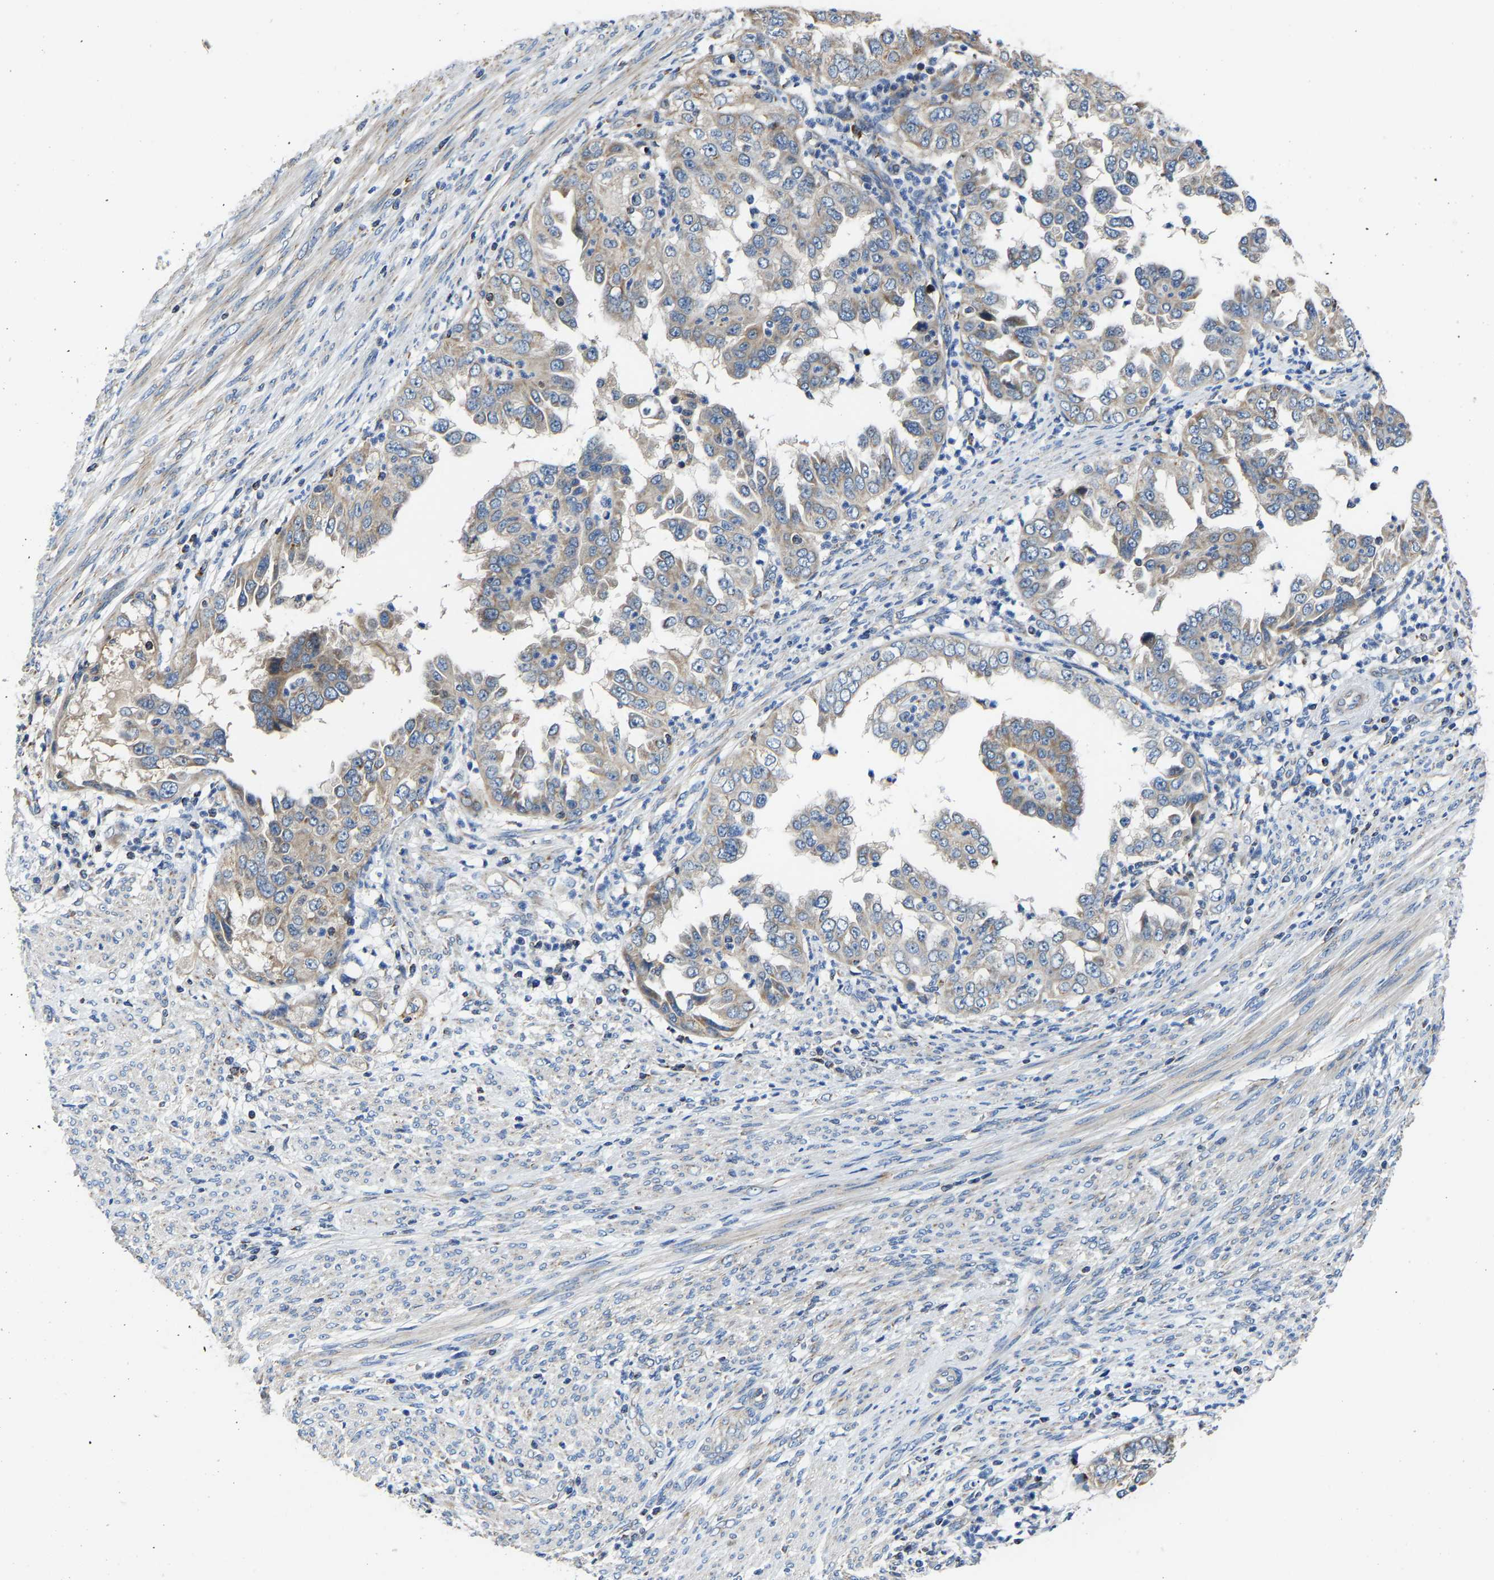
{"staining": {"intensity": "moderate", "quantity": ">75%", "location": "cytoplasmic/membranous"}, "tissue": "endometrial cancer", "cell_type": "Tumor cells", "image_type": "cancer", "snomed": [{"axis": "morphology", "description": "Adenocarcinoma, NOS"}, {"axis": "topography", "description": "Endometrium"}], "caption": "An image showing moderate cytoplasmic/membranous staining in approximately >75% of tumor cells in adenocarcinoma (endometrial), as visualized by brown immunohistochemical staining.", "gene": "AGK", "patient": {"sex": "female", "age": 85}}